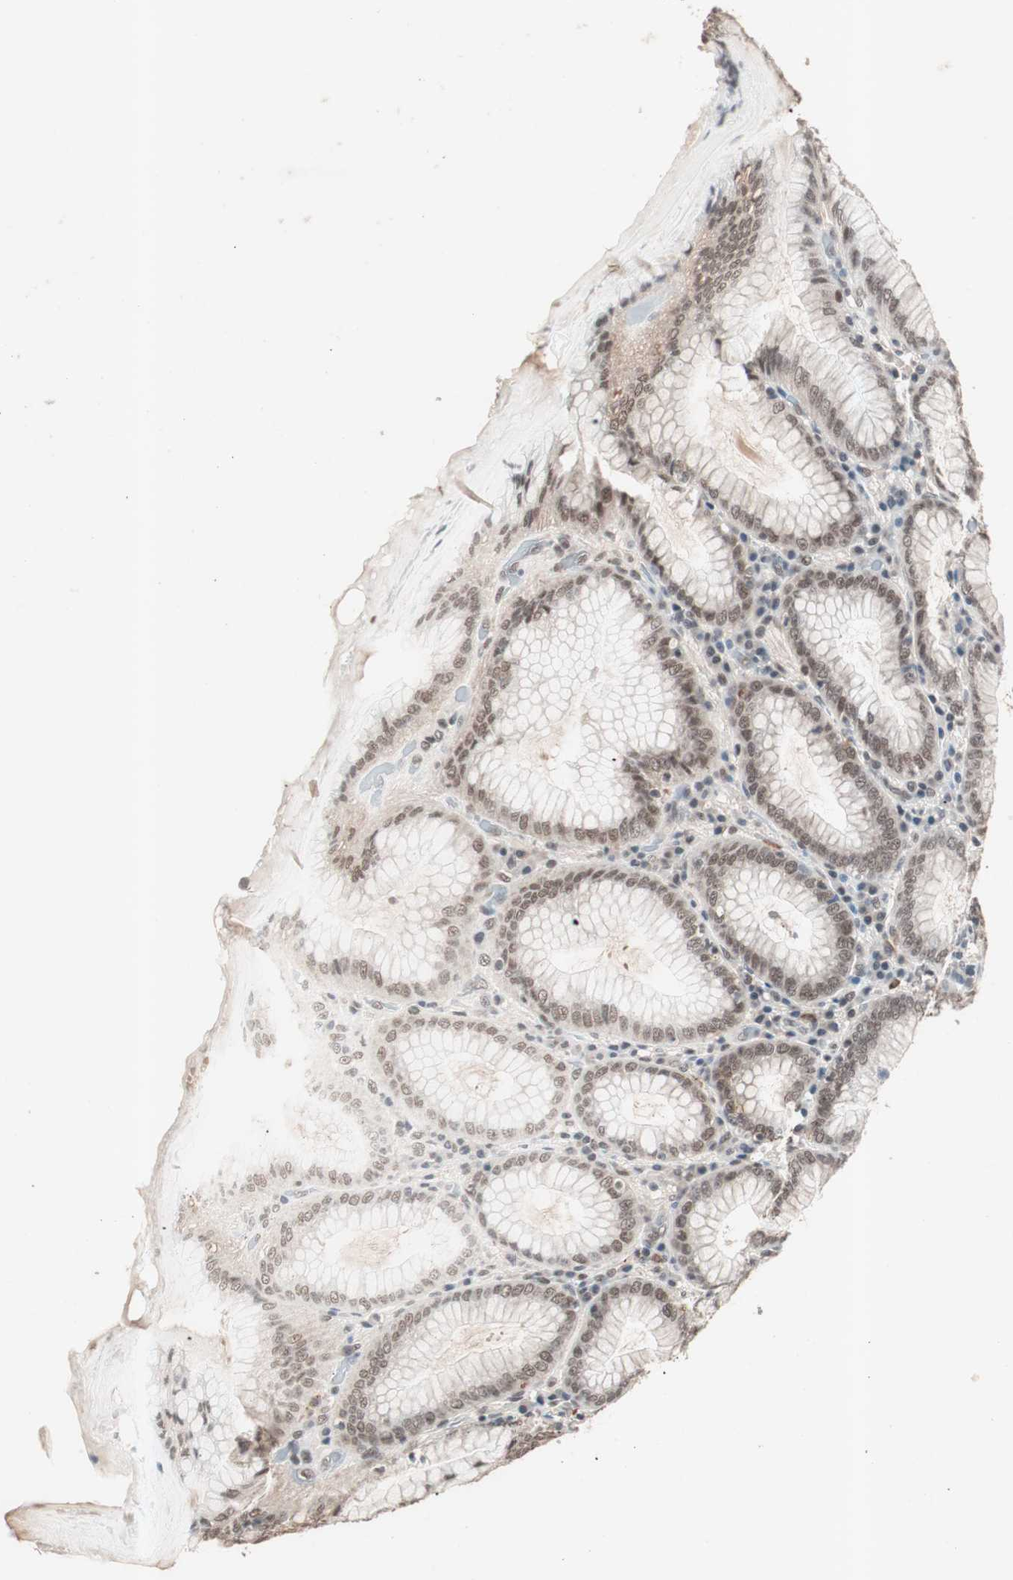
{"staining": {"intensity": "strong", "quantity": "25%-75%", "location": "cytoplasmic/membranous"}, "tissue": "stomach", "cell_type": "Glandular cells", "image_type": "normal", "snomed": [{"axis": "morphology", "description": "Normal tissue, NOS"}, {"axis": "topography", "description": "Stomach, lower"}], "caption": "Protein expression analysis of normal stomach displays strong cytoplasmic/membranous staining in about 25%-75% of glandular cells.", "gene": "NFRKB", "patient": {"sex": "female", "age": 76}}